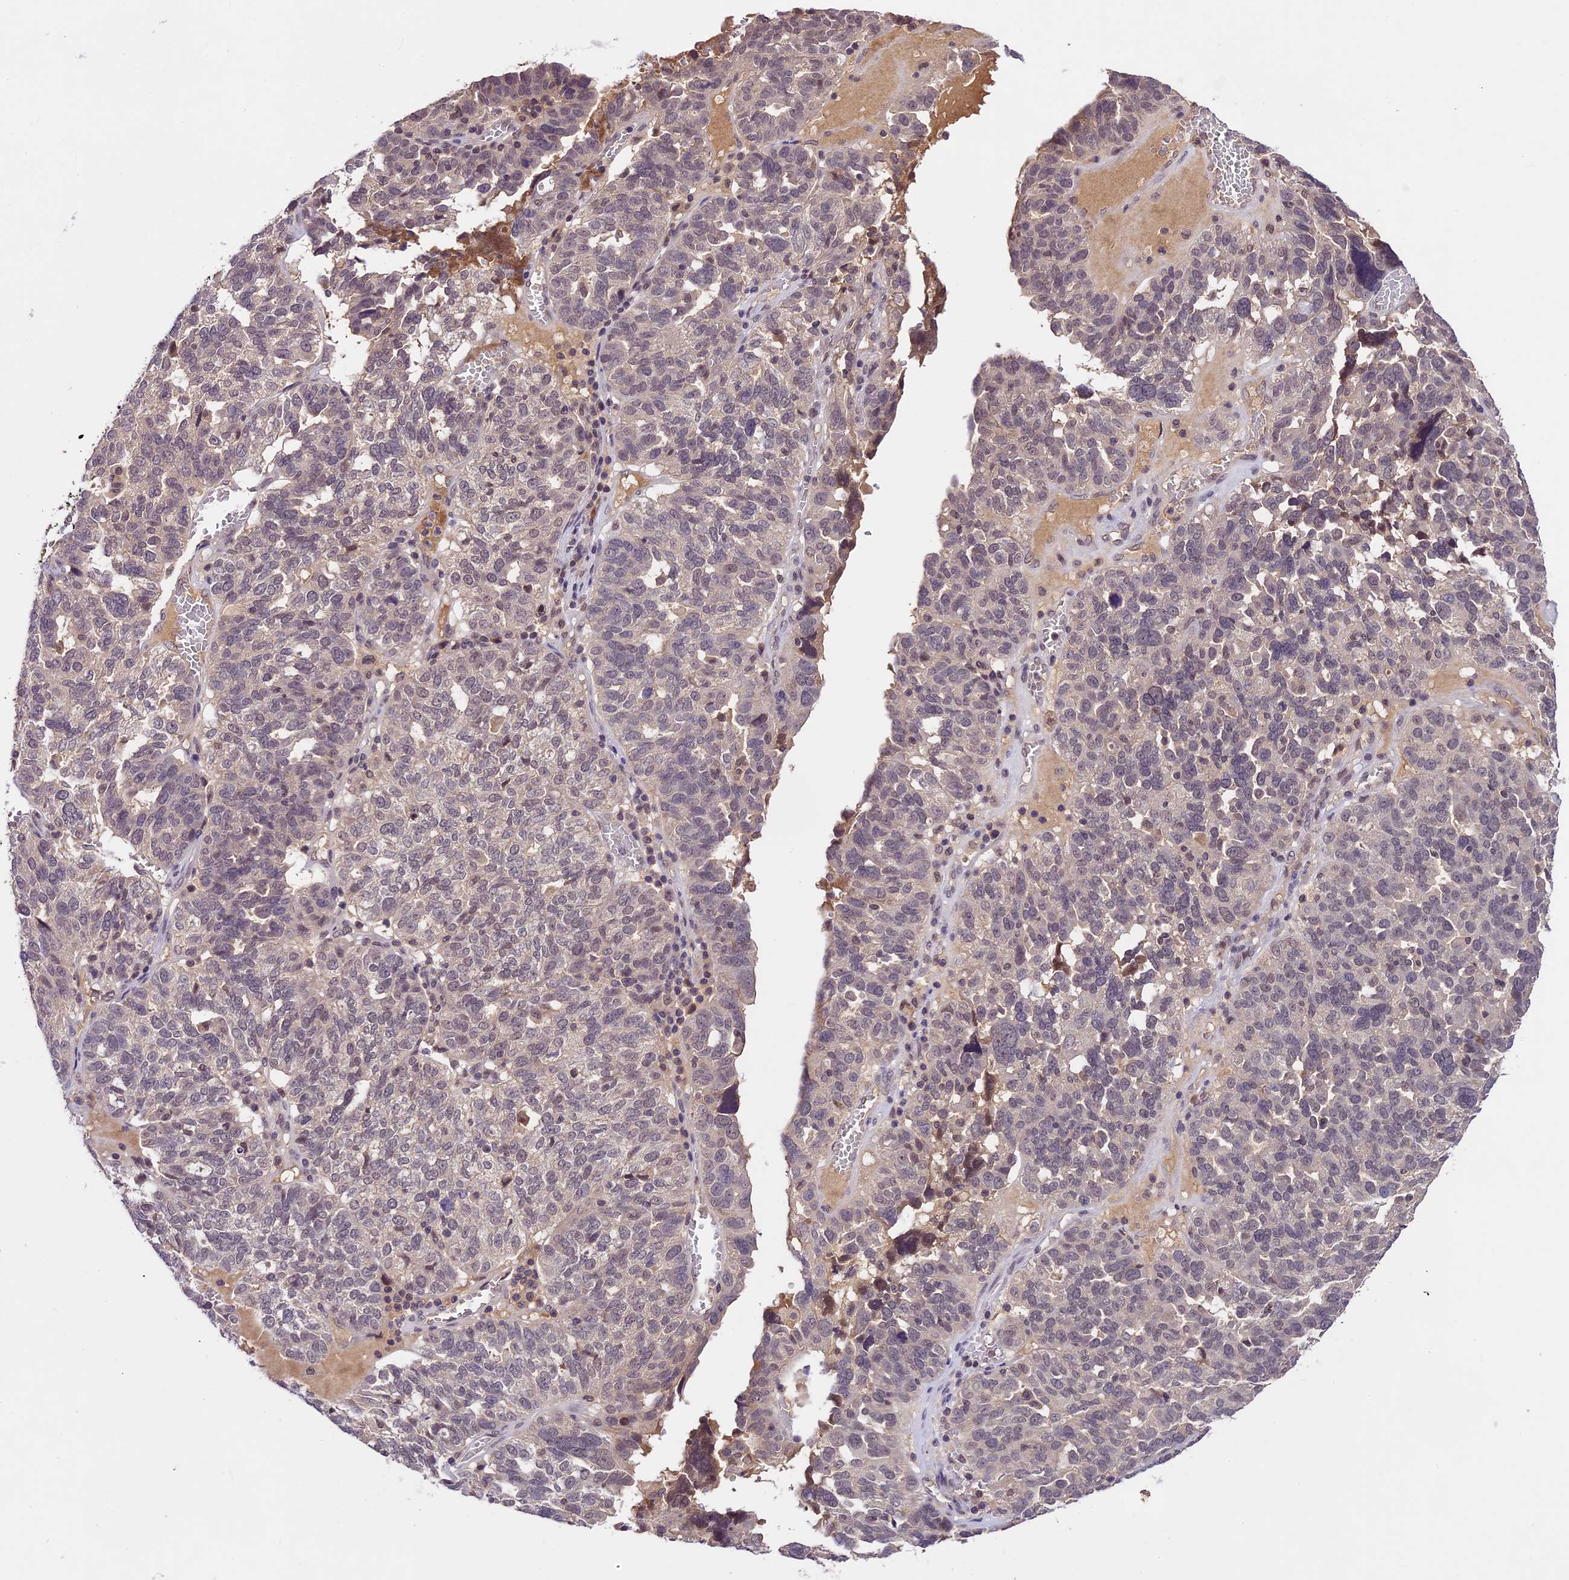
{"staining": {"intensity": "weak", "quantity": "25%-75%", "location": "nuclear"}, "tissue": "ovarian cancer", "cell_type": "Tumor cells", "image_type": "cancer", "snomed": [{"axis": "morphology", "description": "Cystadenocarcinoma, serous, NOS"}, {"axis": "topography", "description": "Ovary"}], "caption": "Weak nuclear protein staining is present in approximately 25%-75% of tumor cells in ovarian cancer (serous cystadenocarcinoma).", "gene": "ATP10A", "patient": {"sex": "female", "age": 59}}